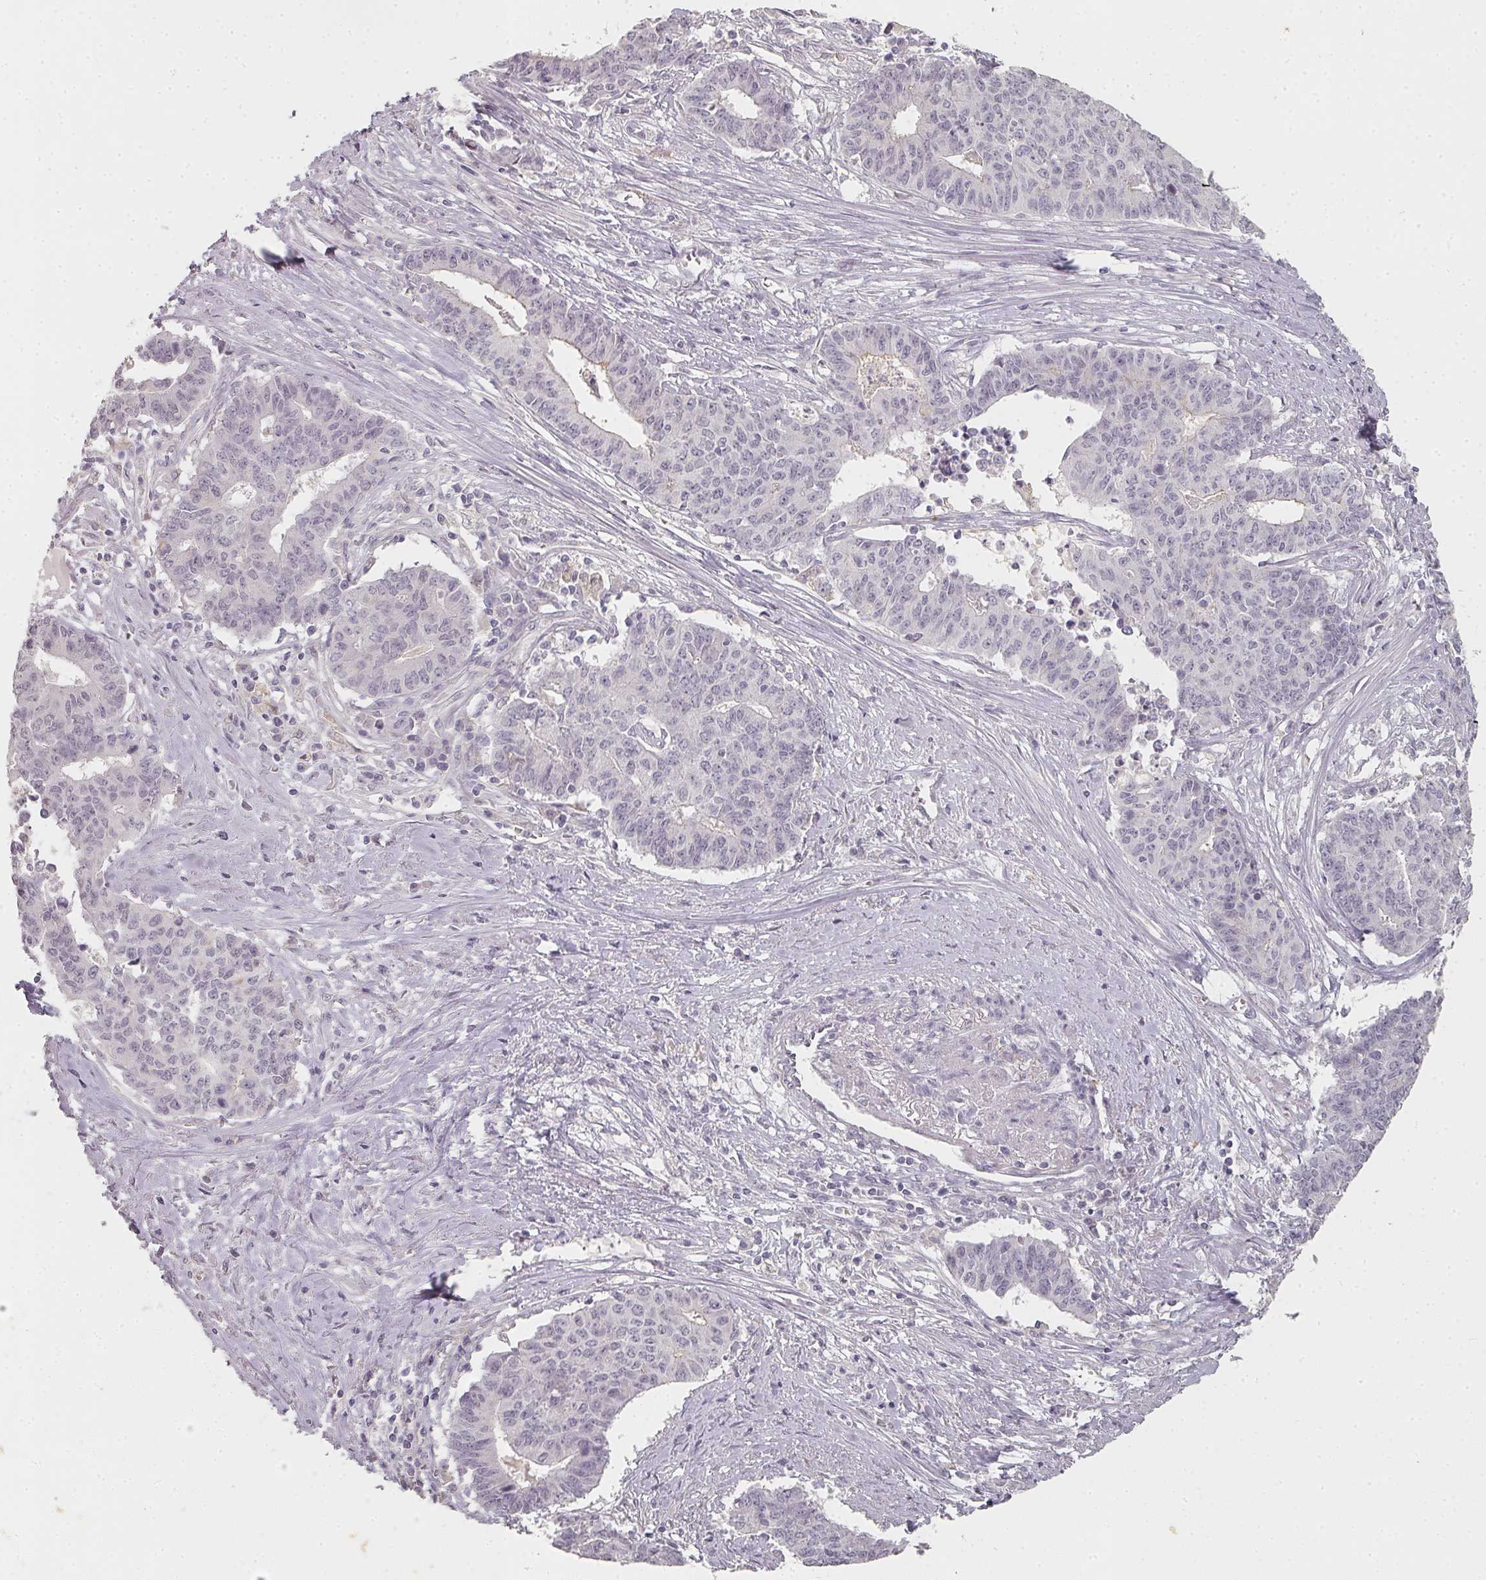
{"staining": {"intensity": "negative", "quantity": "none", "location": "none"}, "tissue": "endometrial cancer", "cell_type": "Tumor cells", "image_type": "cancer", "snomed": [{"axis": "morphology", "description": "Adenocarcinoma, NOS"}, {"axis": "topography", "description": "Endometrium"}], "caption": "Adenocarcinoma (endometrial) was stained to show a protein in brown. There is no significant expression in tumor cells.", "gene": "SHISA2", "patient": {"sex": "female", "age": 59}}